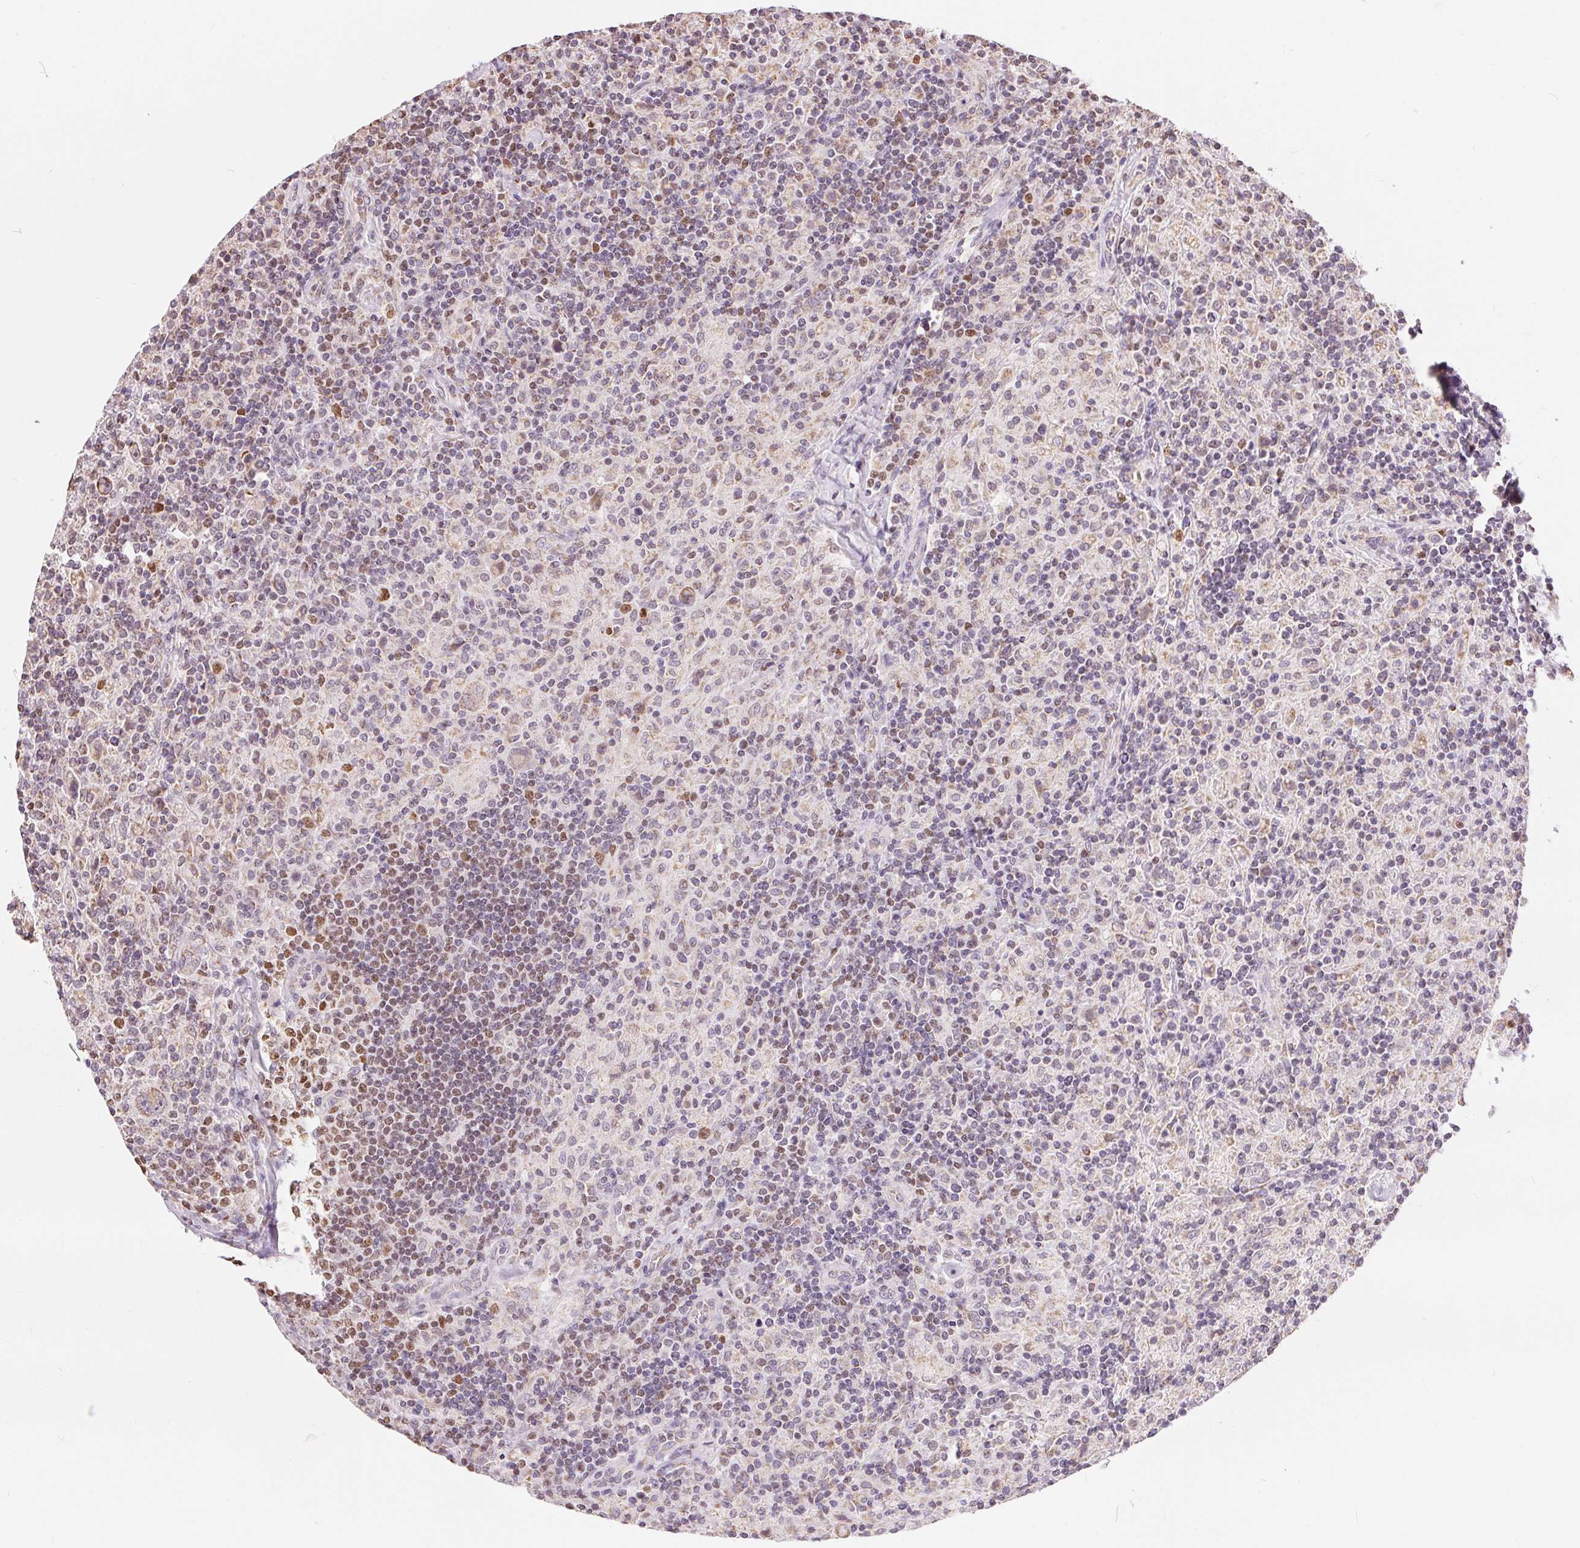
{"staining": {"intensity": "weak", "quantity": "25%-75%", "location": "cytoplasmic/membranous"}, "tissue": "lymphoma", "cell_type": "Tumor cells", "image_type": "cancer", "snomed": [{"axis": "morphology", "description": "Hodgkin's disease, NOS"}, {"axis": "topography", "description": "Lymph node"}], "caption": "Immunohistochemistry (IHC) micrograph of lymphoma stained for a protein (brown), which reveals low levels of weak cytoplasmic/membranous staining in about 25%-75% of tumor cells.", "gene": "POU2F2", "patient": {"sex": "male", "age": 70}}